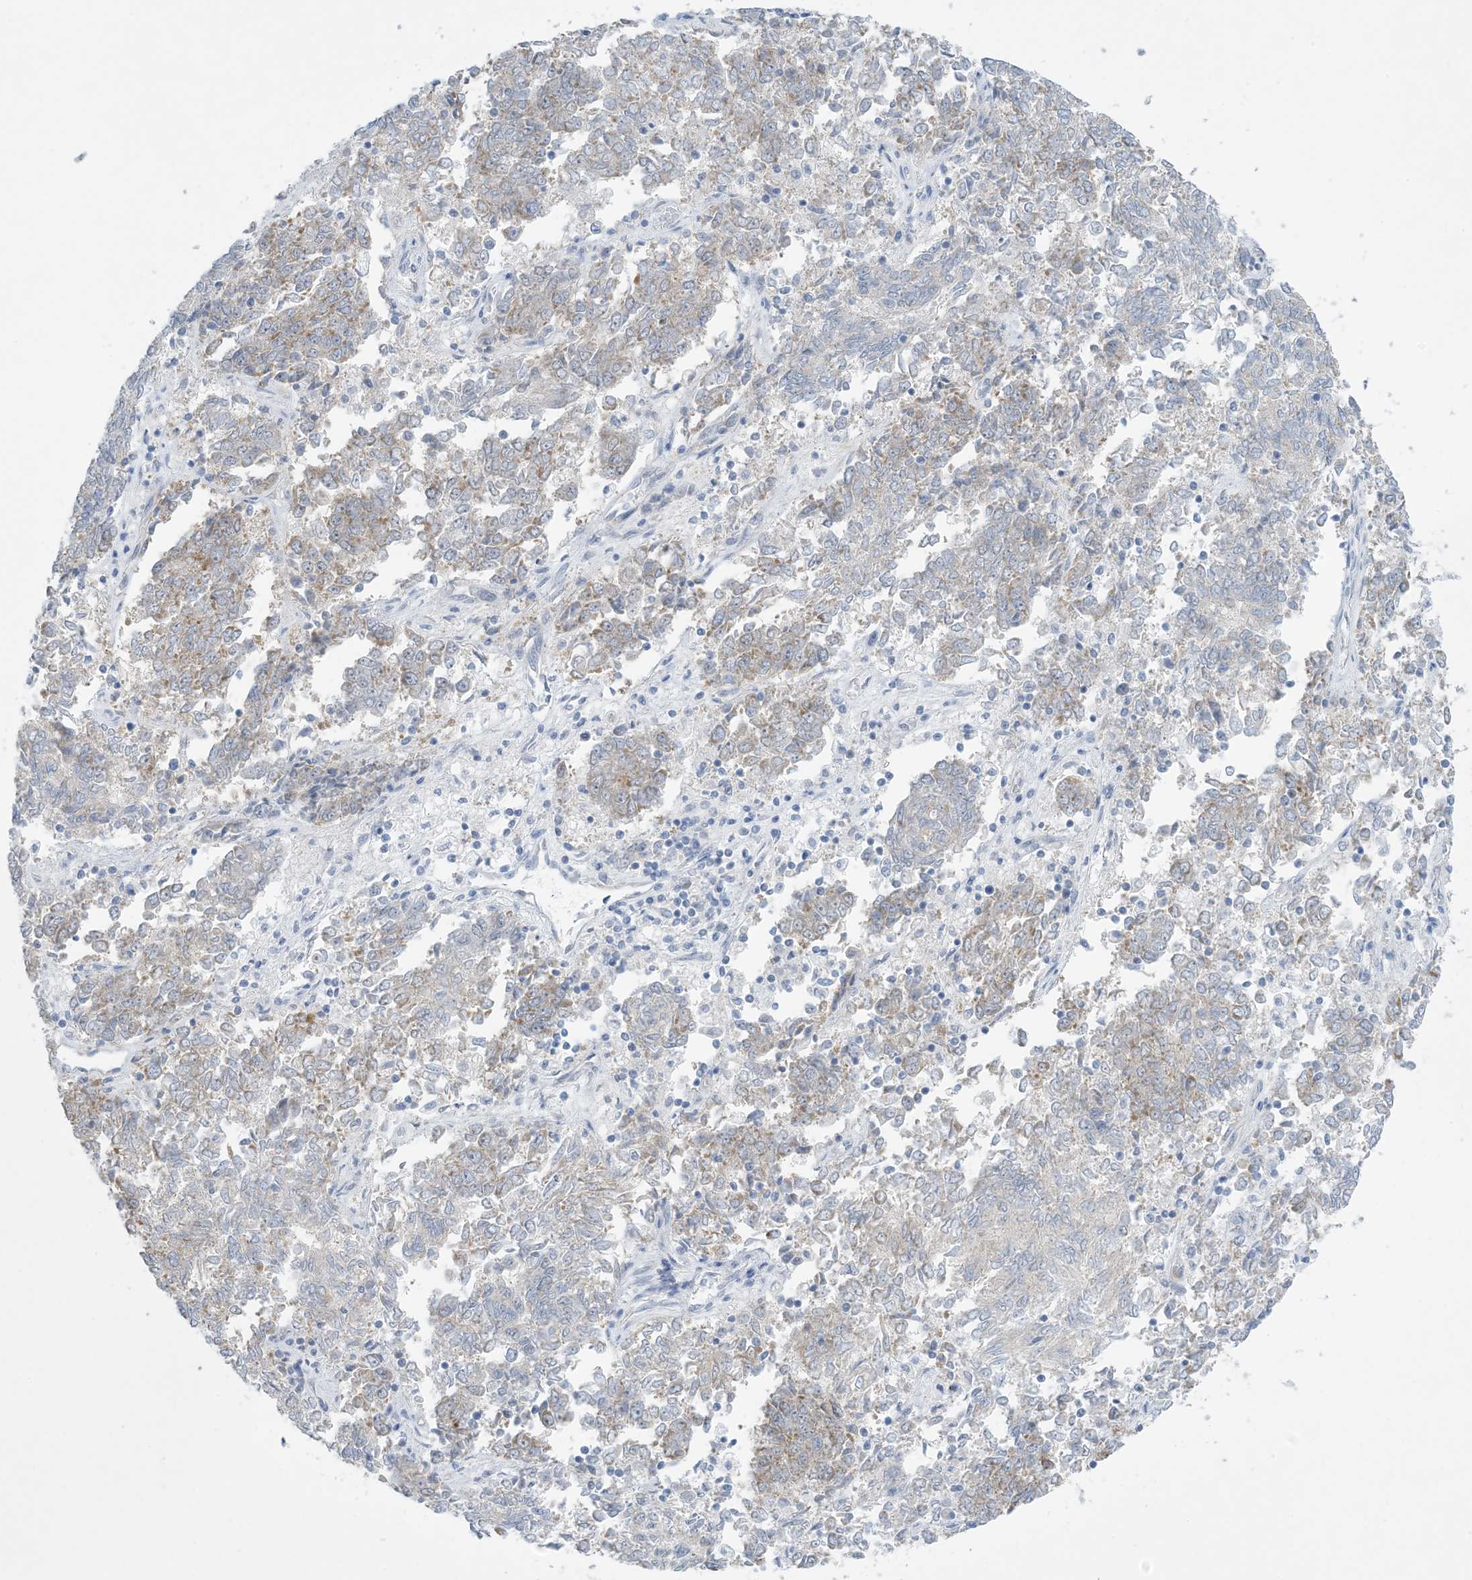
{"staining": {"intensity": "weak", "quantity": "25%-75%", "location": "cytoplasmic/membranous"}, "tissue": "endometrial cancer", "cell_type": "Tumor cells", "image_type": "cancer", "snomed": [{"axis": "morphology", "description": "Adenocarcinoma, NOS"}, {"axis": "topography", "description": "Endometrium"}], "caption": "Immunohistochemical staining of human endometrial cancer (adenocarcinoma) shows weak cytoplasmic/membranous protein staining in approximately 25%-75% of tumor cells.", "gene": "MRPS18A", "patient": {"sex": "female", "age": 80}}